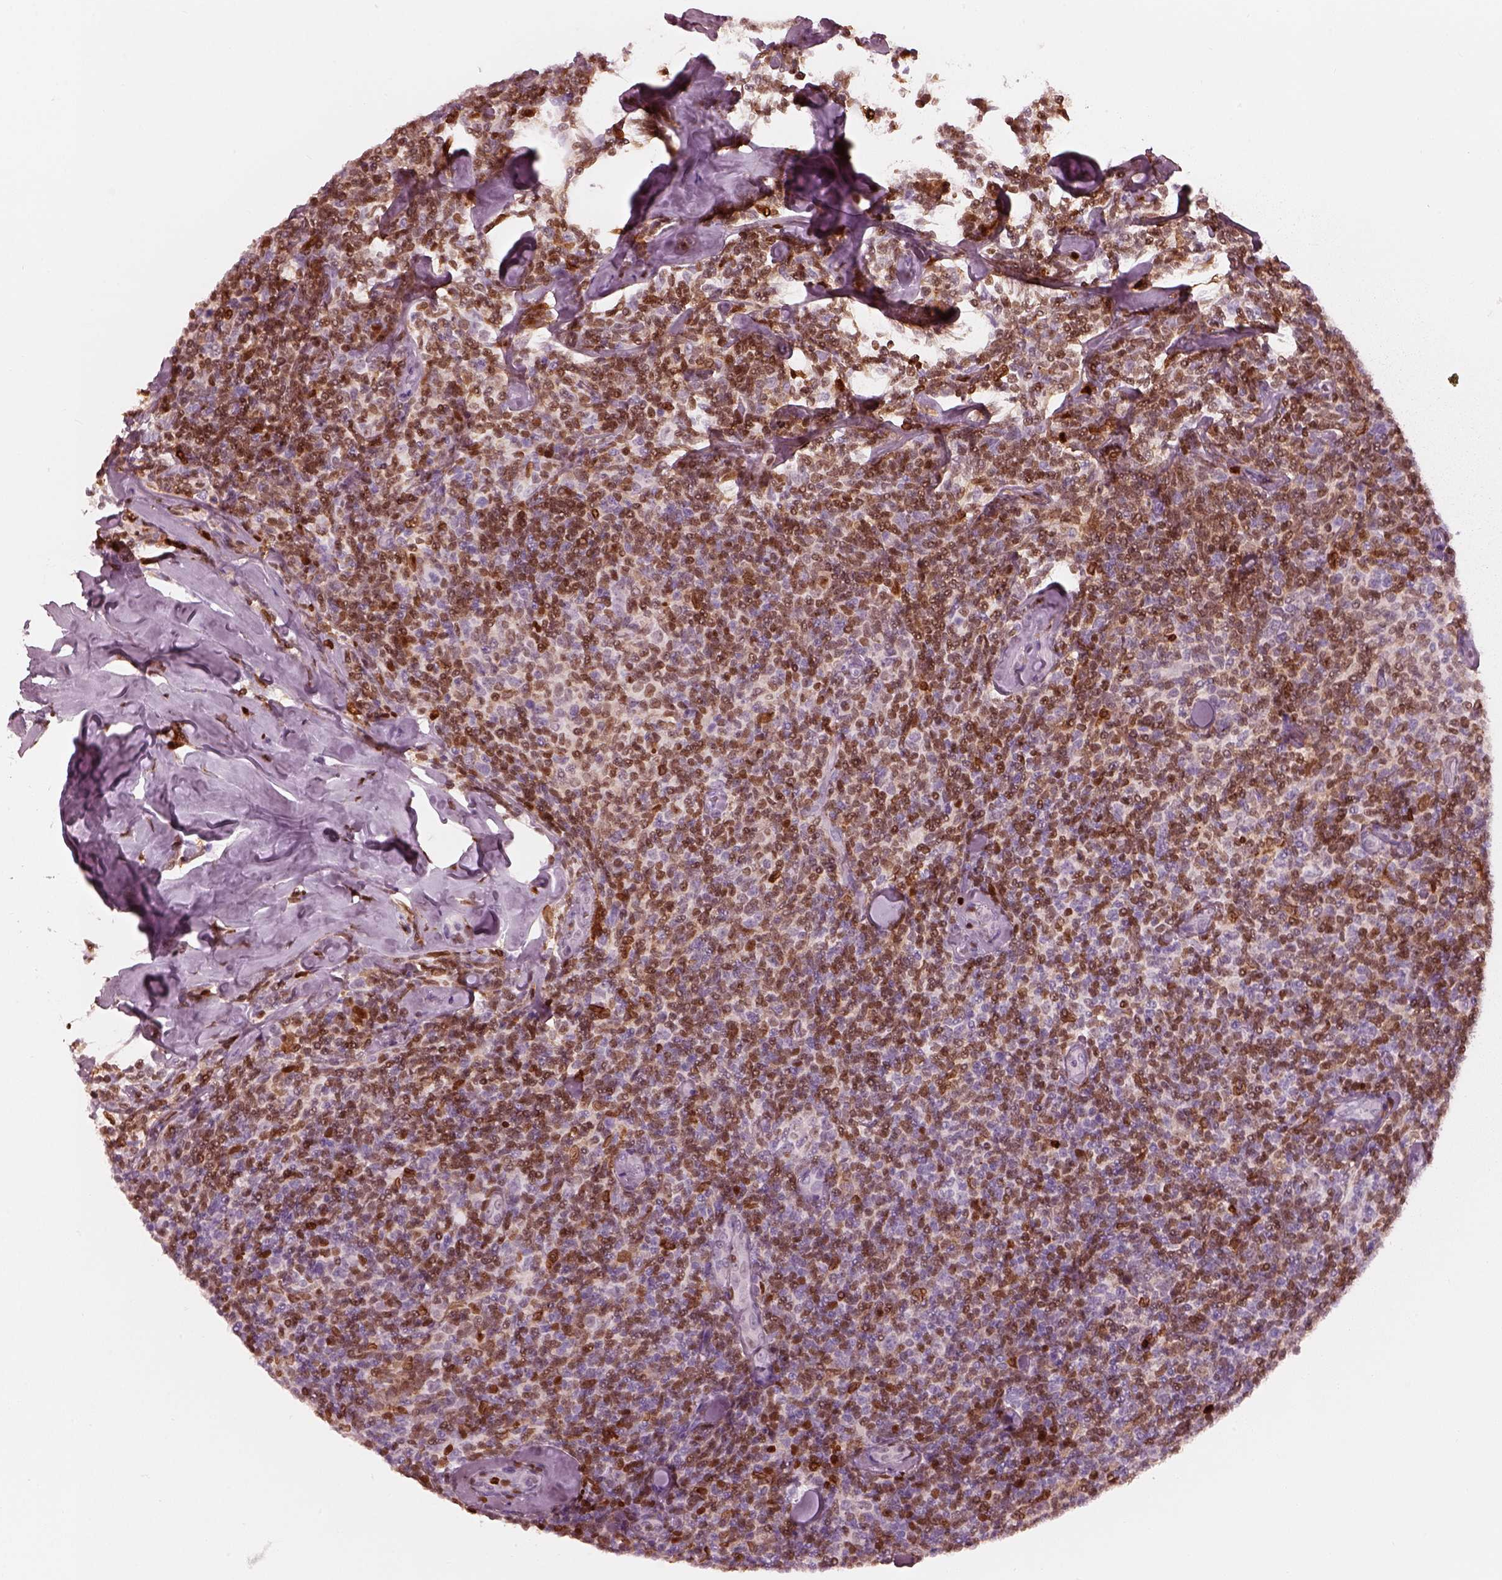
{"staining": {"intensity": "moderate", "quantity": "25%-75%", "location": "cytoplasmic/membranous,nuclear"}, "tissue": "lymphoma", "cell_type": "Tumor cells", "image_type": "cancer", "snomed": [{"axis": "morphology", "description": "Malignant lymphoma, non-Hodgkin's type, Low grade"}, {"axis": "topography", "description": "Lymph node"}], "caption": "This is an image of IHC staining of lymphoma, which shows moderate expression in the cytoplasmic/membranous and nuclear of tumor cells.", "gene": "ALOX5", "patient": {"sex": "female", "age": 56}}